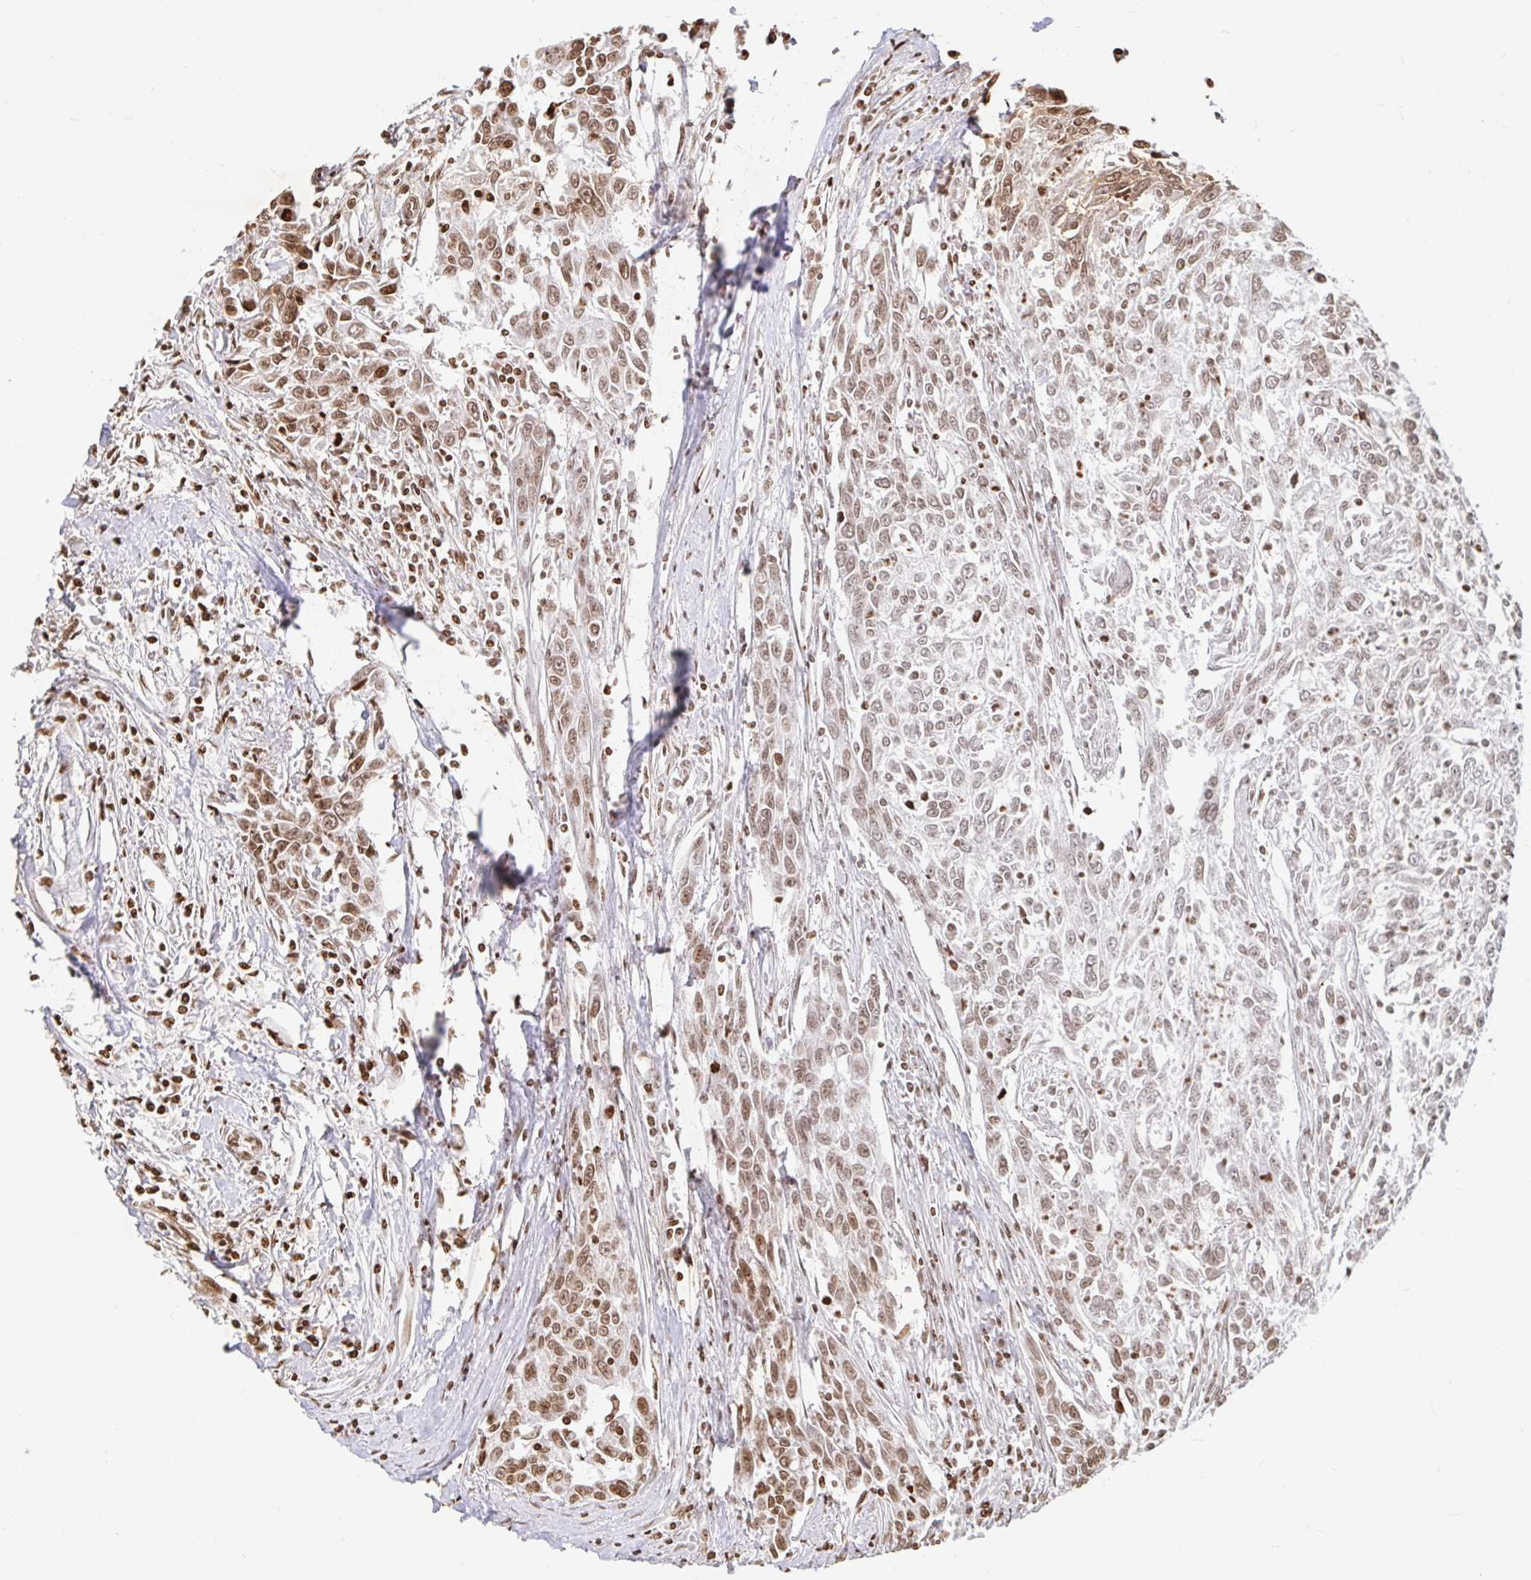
{"staining": {"intensity": "moderate", "quantity": "25%-75%", "location": "nuclear"}, "tissue": "breast cancer", "cell_type": "Tumor cells", "image_type": "cancer", "snomed": [{"axis": "morphology", "description": "Duct carcinoma"}, {"axis": "topography", "description": "Breast"}], "caption": "A medium amount of moderate nuclear positivity is seen in about 25%-75% of tumor cells in breast invasive ductal carcinoma tissue. Nuclei are stained in blue.", "gene": "H2BC5", "patient": {"sex": "female", "age": 50}}